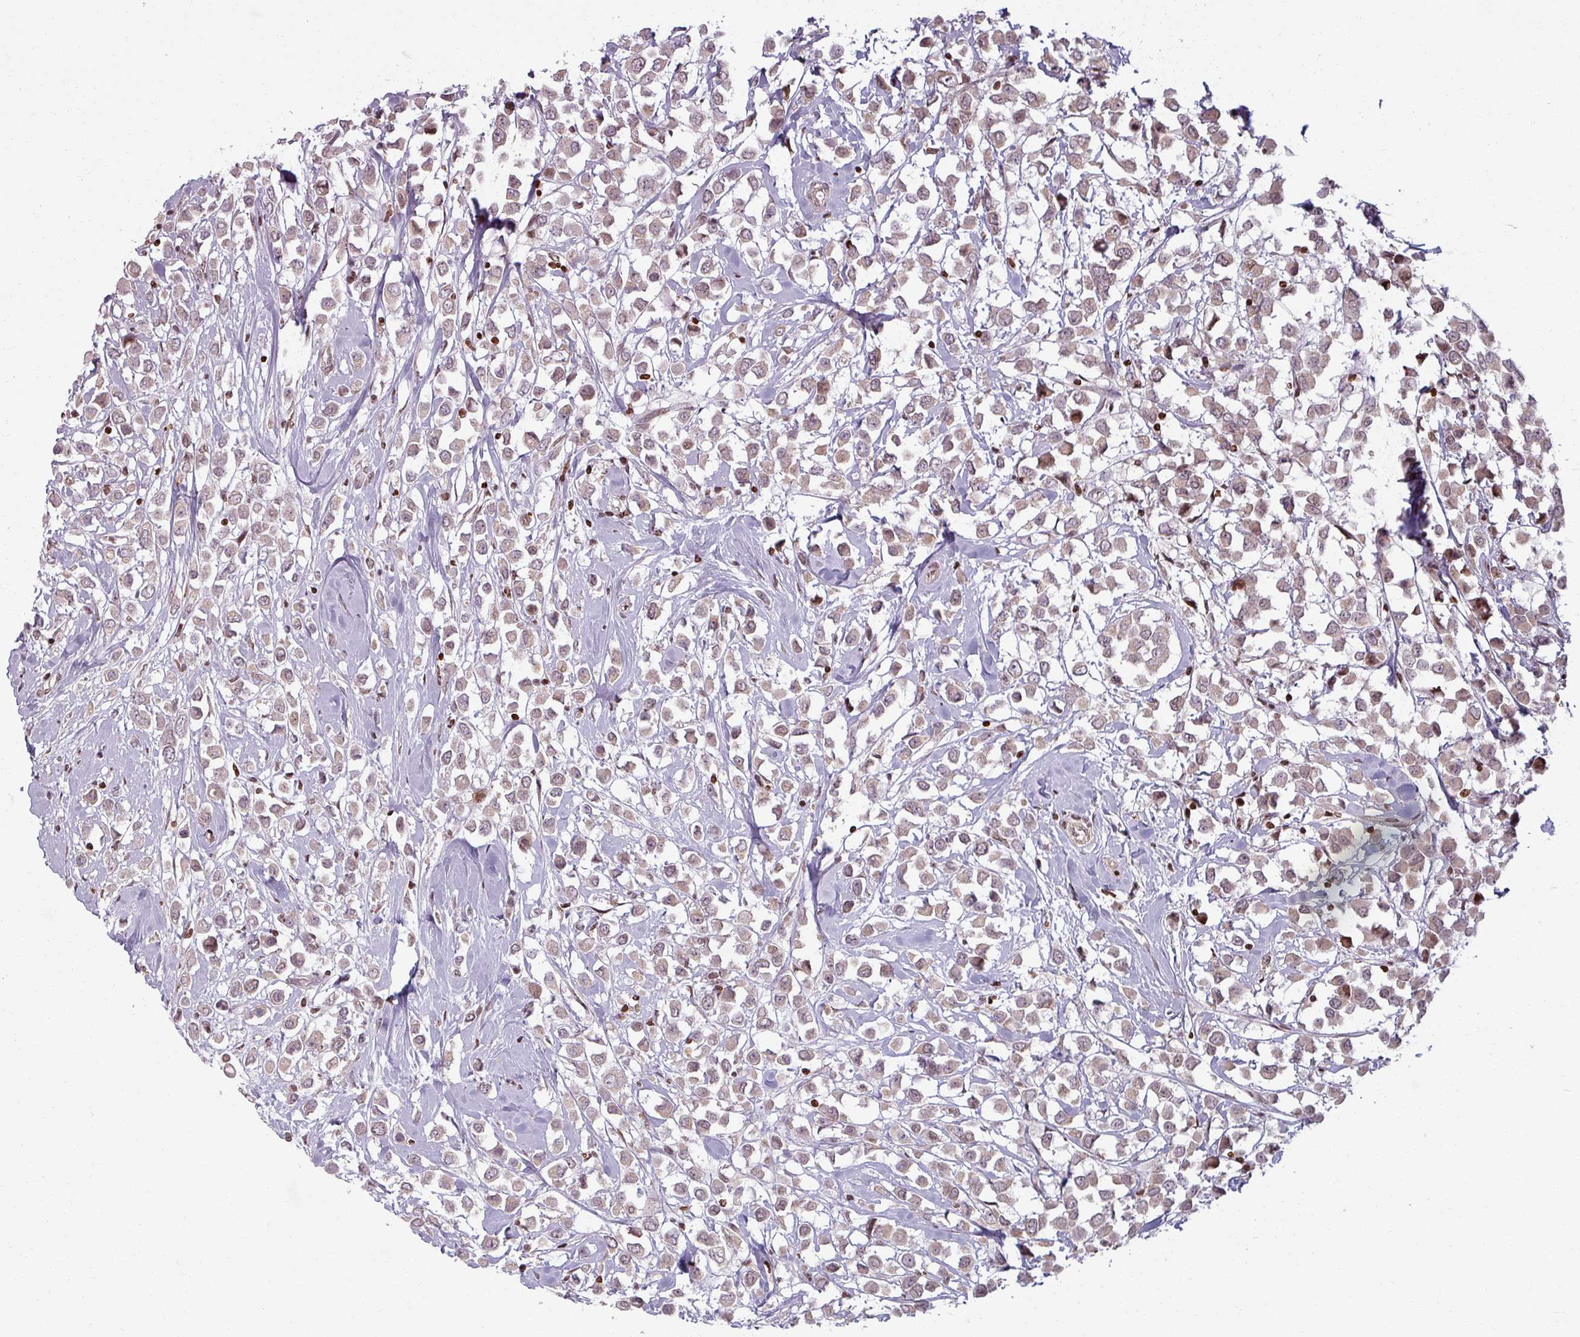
{"staining": {"intensity": "weak", "quantity": ">75%", "location": "nuclear"}, "tissue": "breast cancer", "cell_type": "Tumor cells", "image_type": "cancer", "snomed": [{"axis": "morphology", "description": "Duct carcinoma"}, {"axis": "topography", "description": "Breast"}], "caption": "Protein expression analysis of human breast cancer (infiltrating ductal carcinoma) reveals weak nuclear staining in about >75% of tumor cells.", "gene": "NCOR1", "patient": {"sex": "female", "age": 87}}